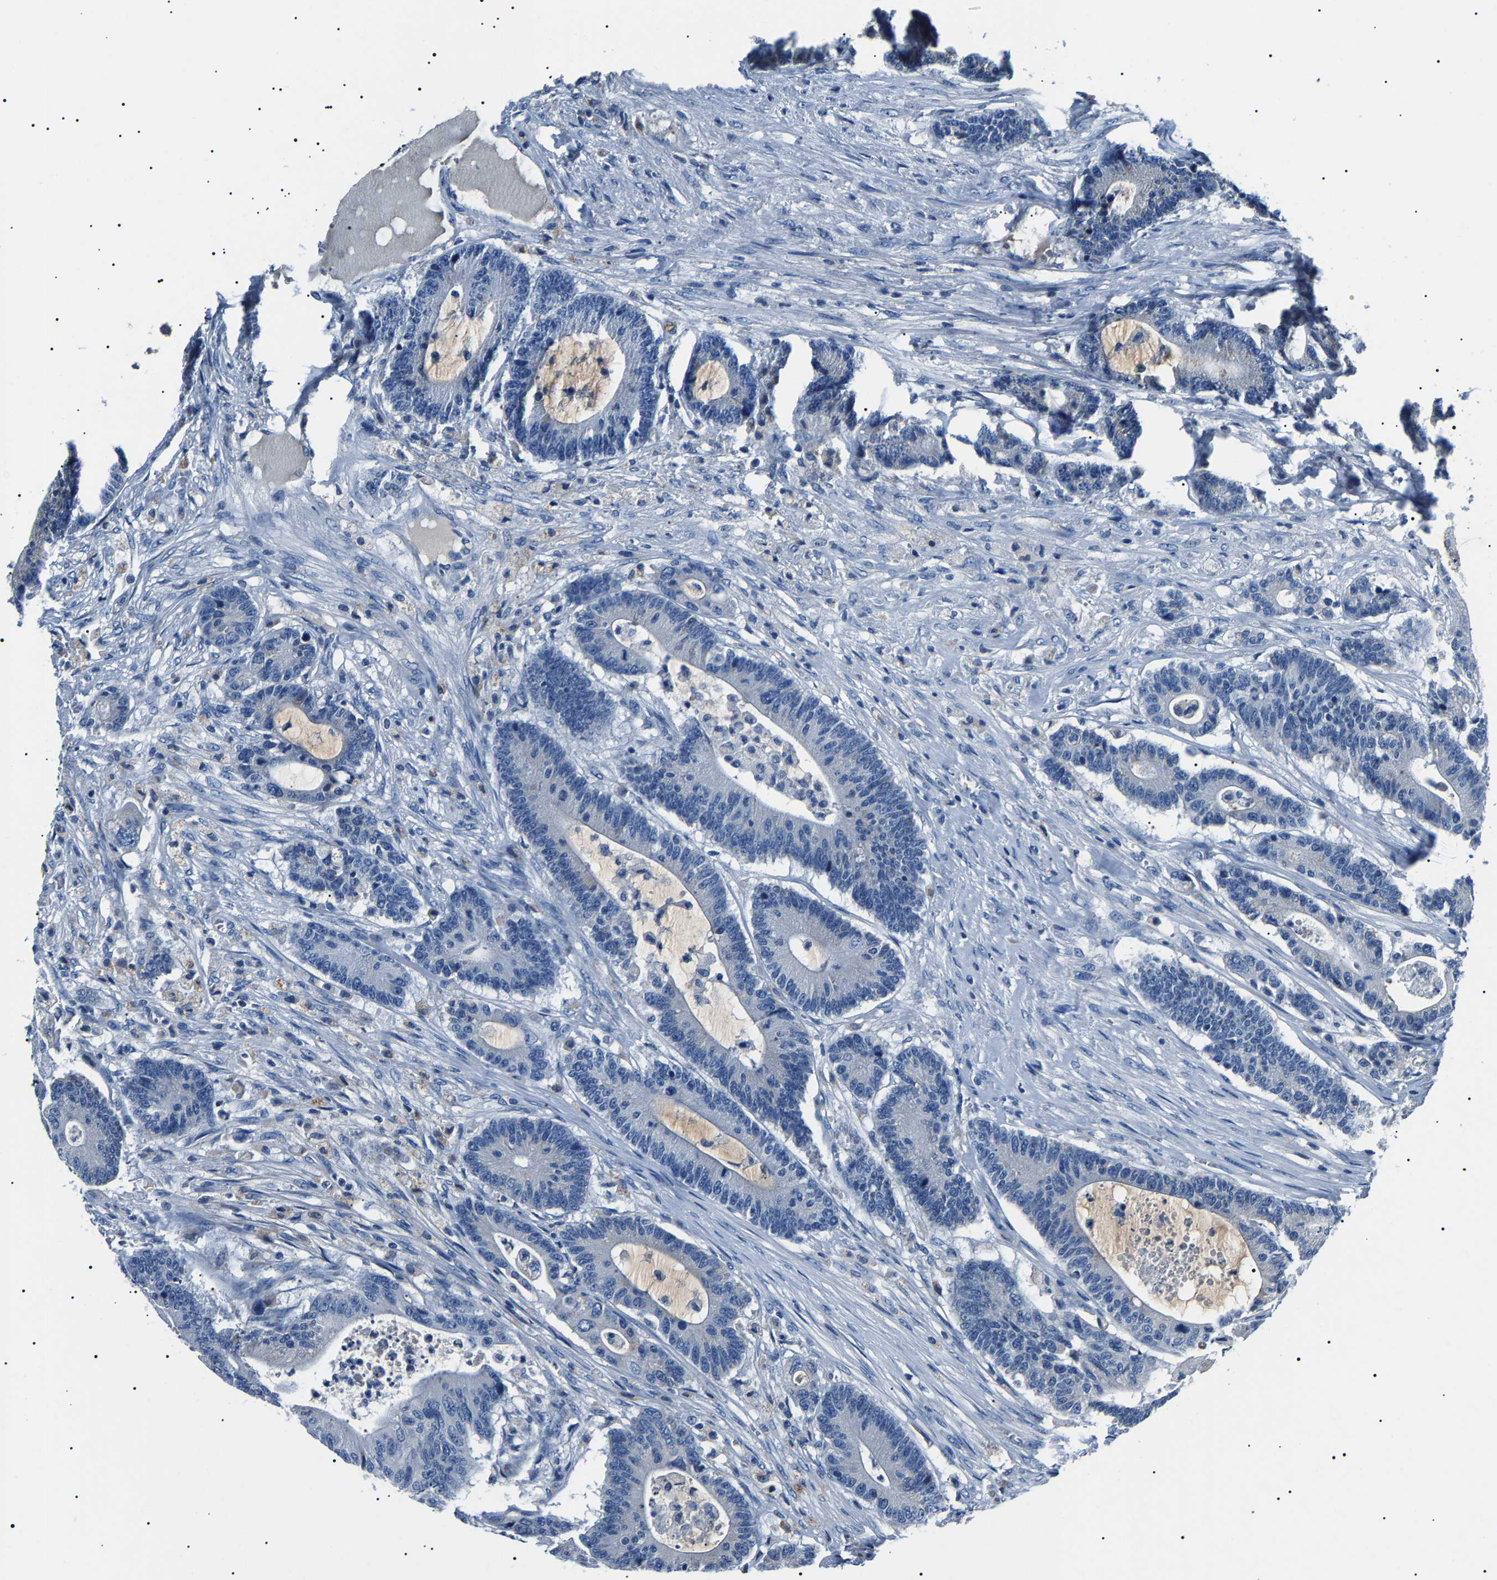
{"staining": {"intensity": "negative", "quantity": "none", "location": "none"}, "tissue": "colorectal cancer", "cell_type": "Tumor cells", "image_type": "cancer", "snomed": [{"axis": "morphology", "description": "Adenocarcinoma, NOS"}, {"axis": "topography", "description": "Colon"}], "caption": "Adenocarcinoma (colorectal) was stained to show a protein in brown. There is no significant staining in tumor cells.", "gene": "KLK15", "patient": {"sex": "female", "age": 84}}